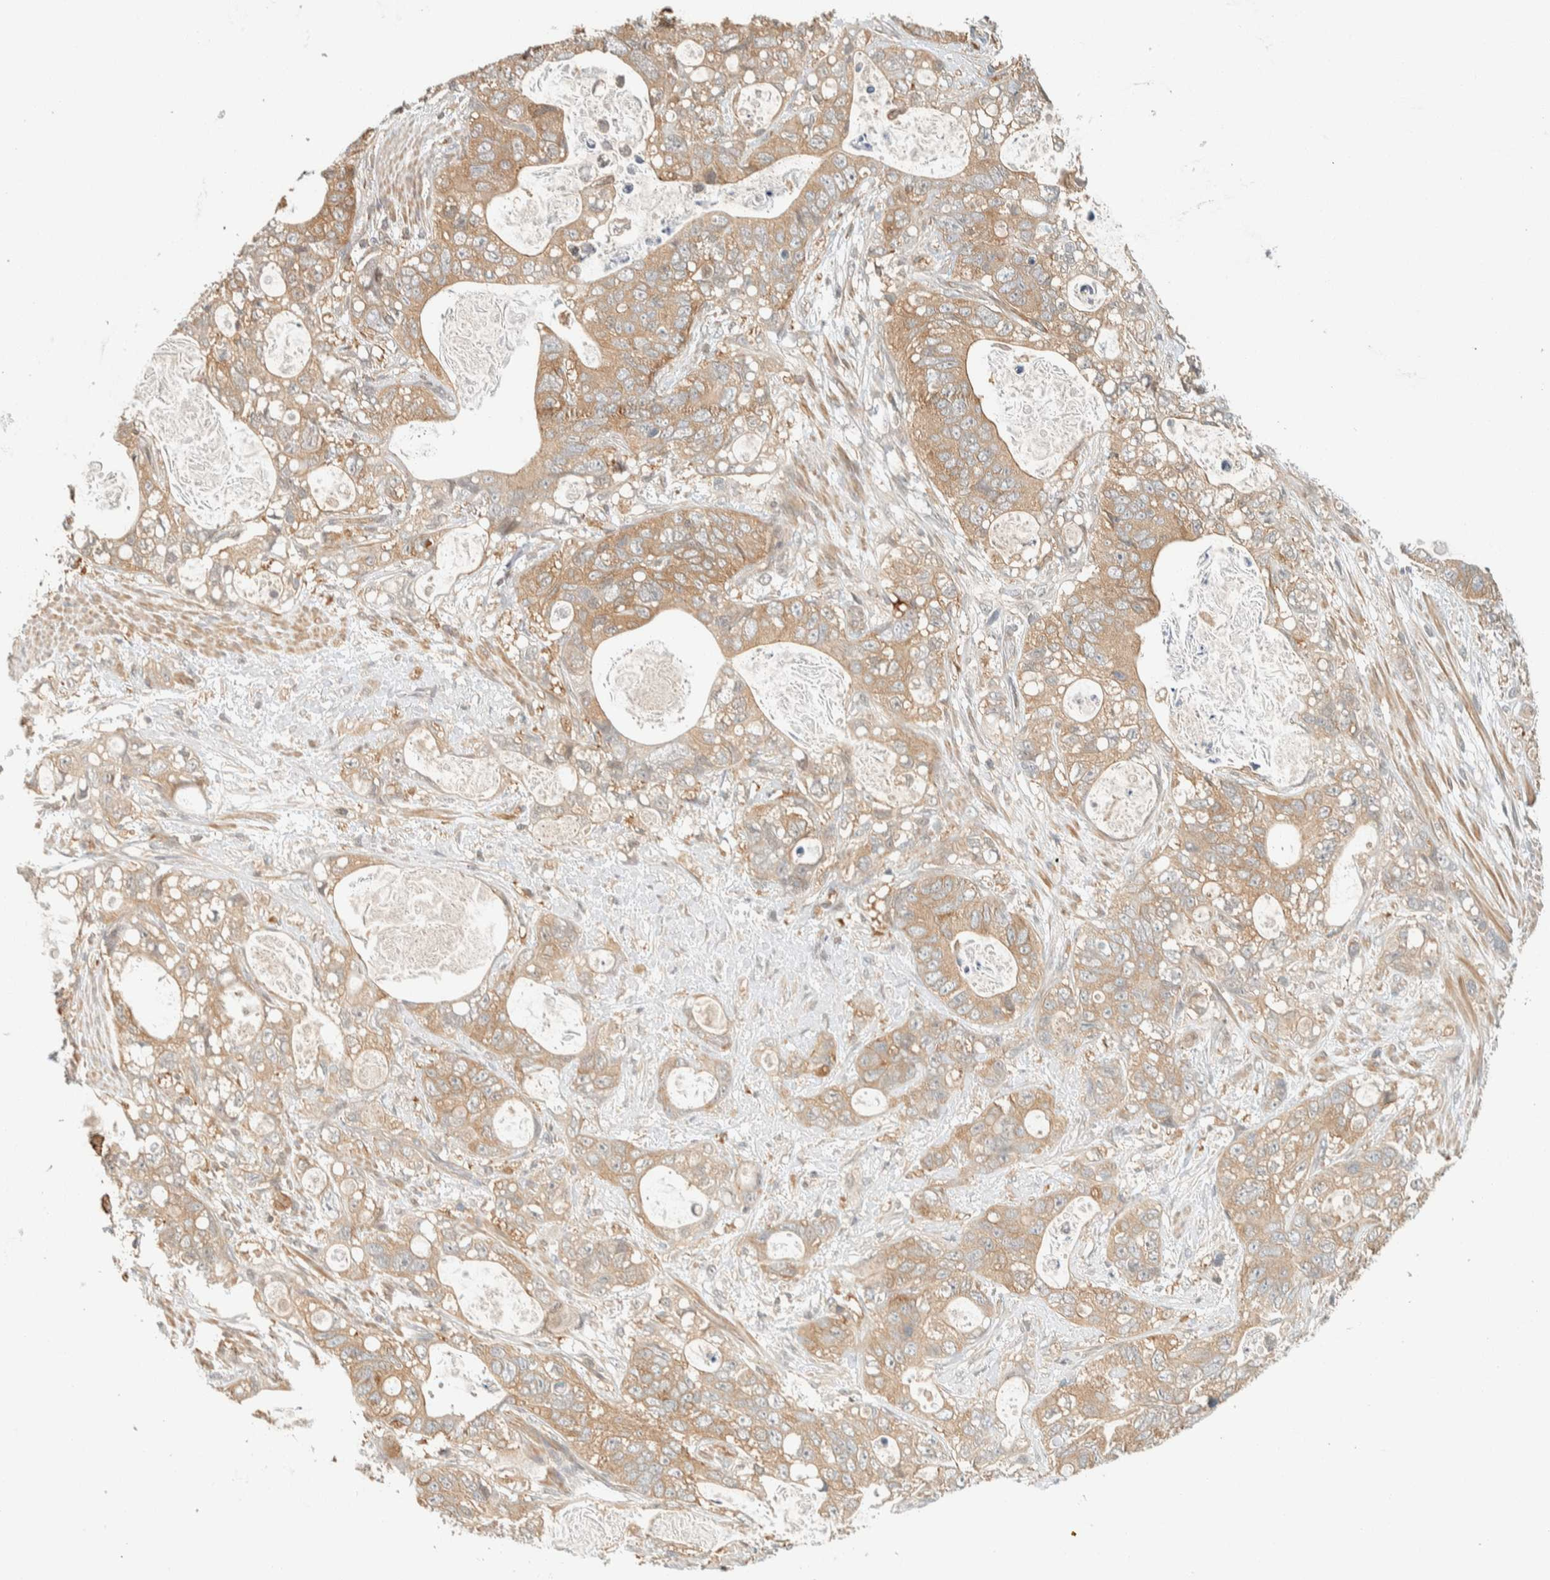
{"staining": {"intensity": "weak", "quantity": ">75%", "location": "cytoplasmic/membranous"}, "tissue": "stomach cancer", "cell_type": "Tumor cells", "image_type": "cancer", "snomed": [{"axis": "morphology", "description": "Normal tissue, NOS"}, {"axis": "morphology", "description": "Adenocarcinoma, NOS"}, {"axis": "topography", "description": "Stomach"}], "caption": "IHC photomicrograph of stomach cancer stained for a protein (brown), which reveals low levels of weak cytoplasmic/membranous expression in approximately >75% of tumor cells.", "gene": "ARFGEF1", "patient": {"sex": "female", "age": 89}}